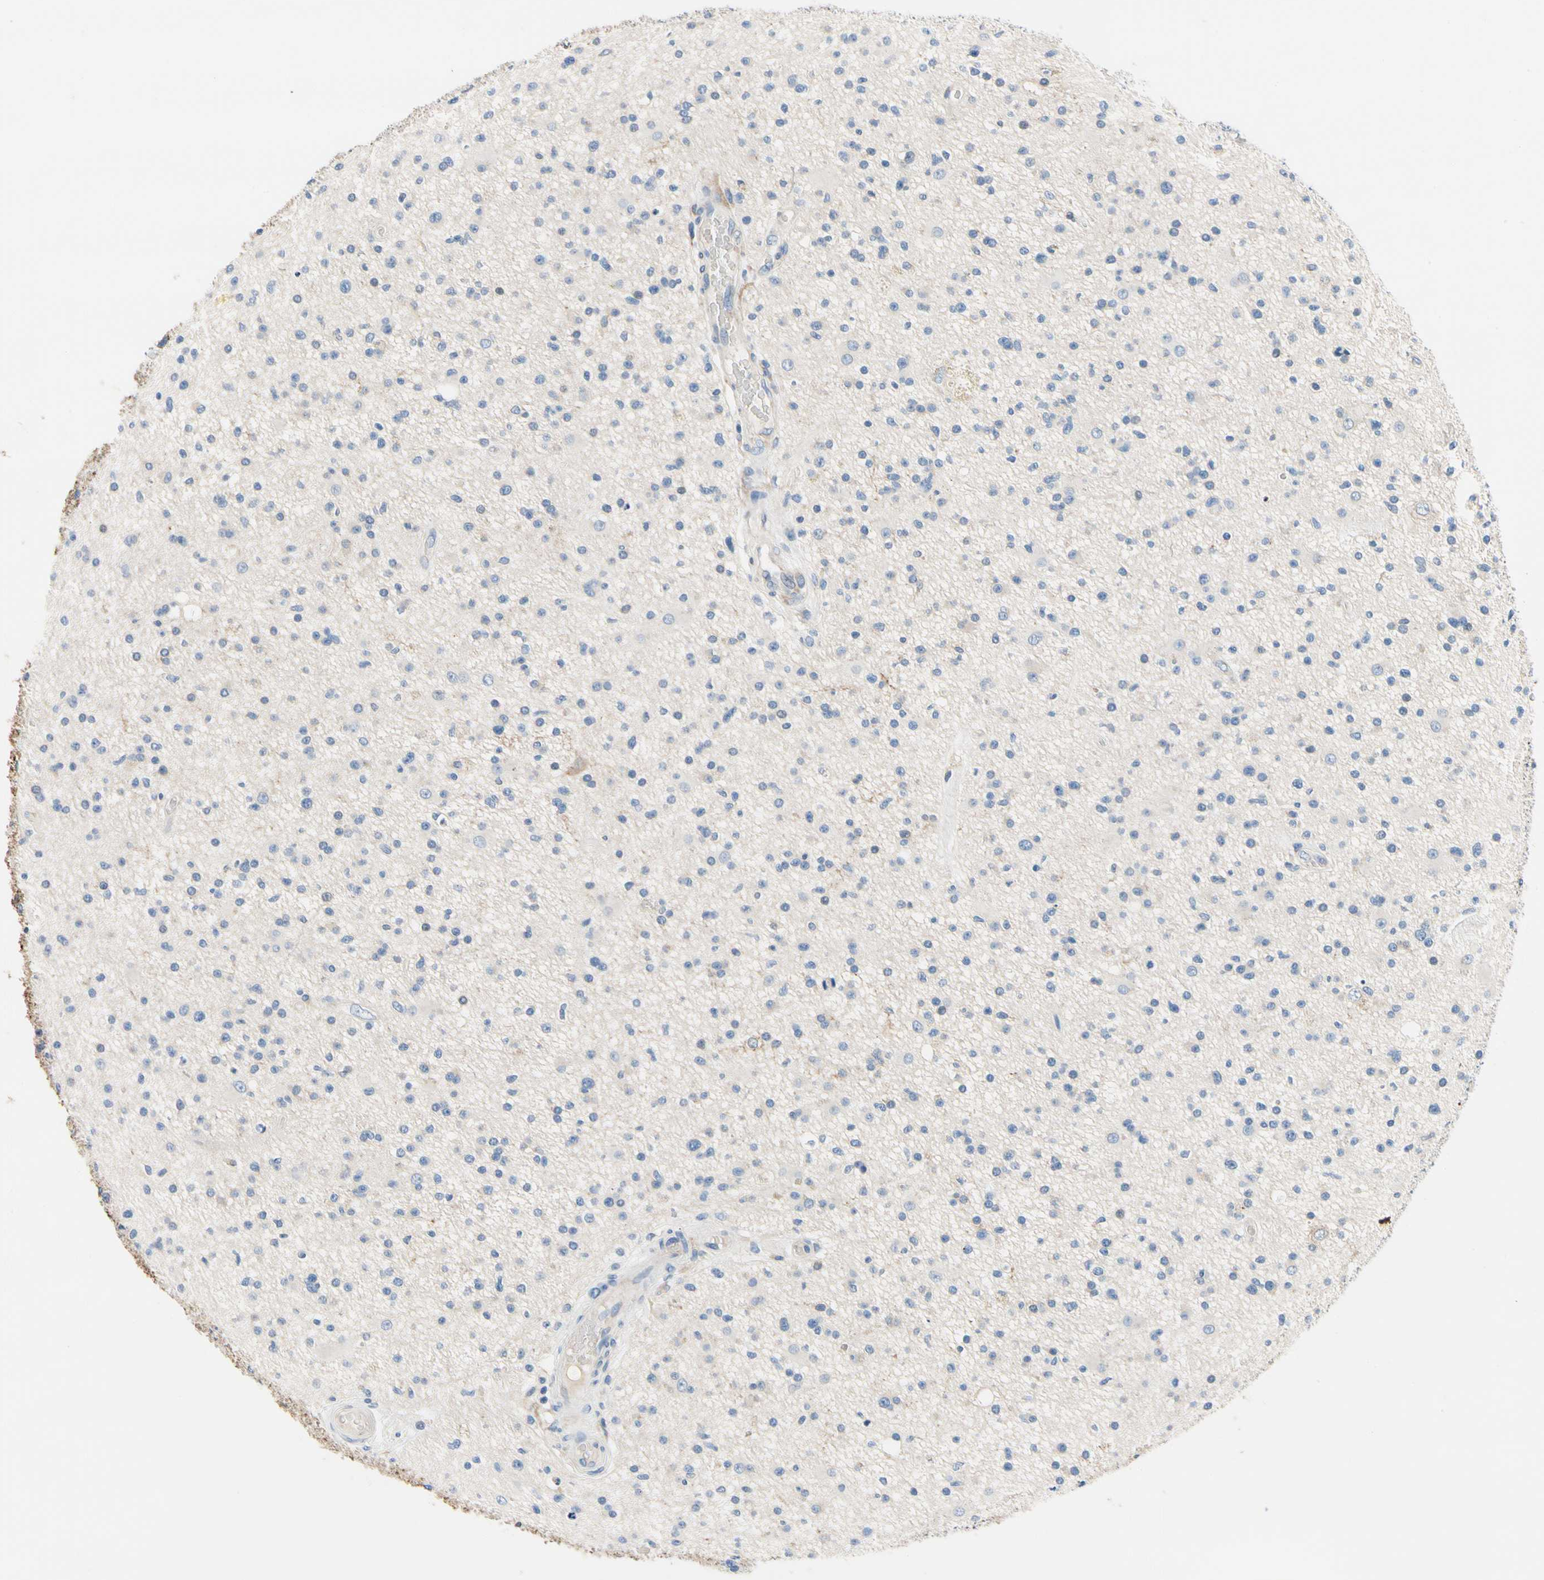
{"staining": {"intensity": "negative", "quantity": "none", "location": "none"}, "tissue": "glioma", "cell_type": "Tumor cells", "image_type": "cancer", "snomed": [{"axis": "morphology", "description": "Glioma, malignant, High grade"}, {"axis": "topography", "description": "Brain"}], "caption": "The photomicrograph displays no staining of tumor cells in glioma. (Brightfield microscopy of DAB IHC at high magnification).", "gene": "STXBP1", "patient": {"sex": "male", "age": 33}}